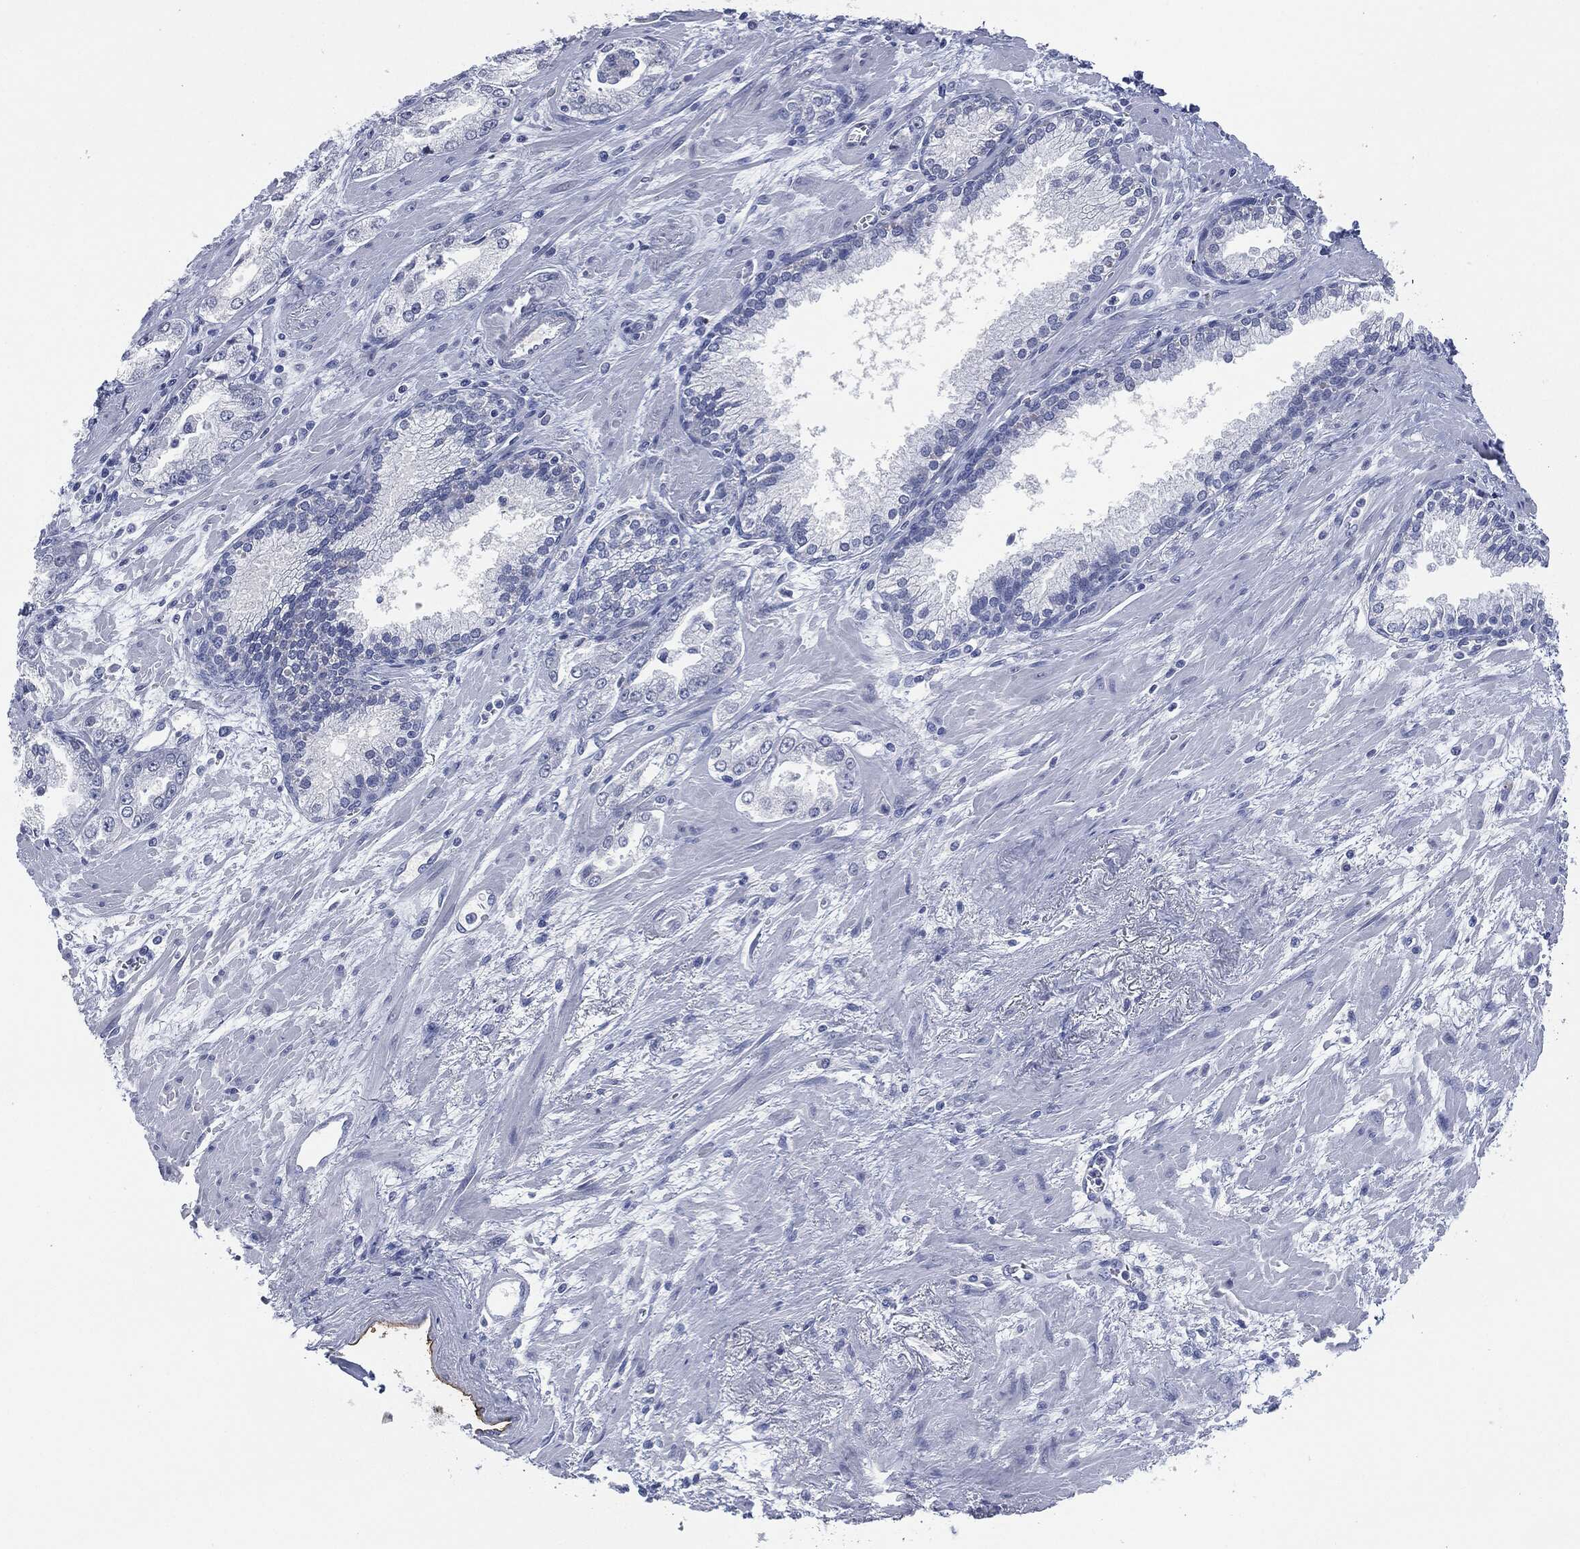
{"staining": {"intensity": "negative", "quantity": "none", "location": "none"}, "tissue": "prostate cancer", "cell_type": "Tumor cells", "image_type": "cancer", "snomed": [{"axis": "morphology", "description": "Adenocarcinoma, Medium grade"}, {"axis": "topography", "description": "Prostate"}], "caption": "A histopathology image of human prostate cancer (adenocarcinoma (medium-grade)) is negative for staining in tumor cells.", "gene": "MUC16", "patient": {"sex": "male", "age": 71}}